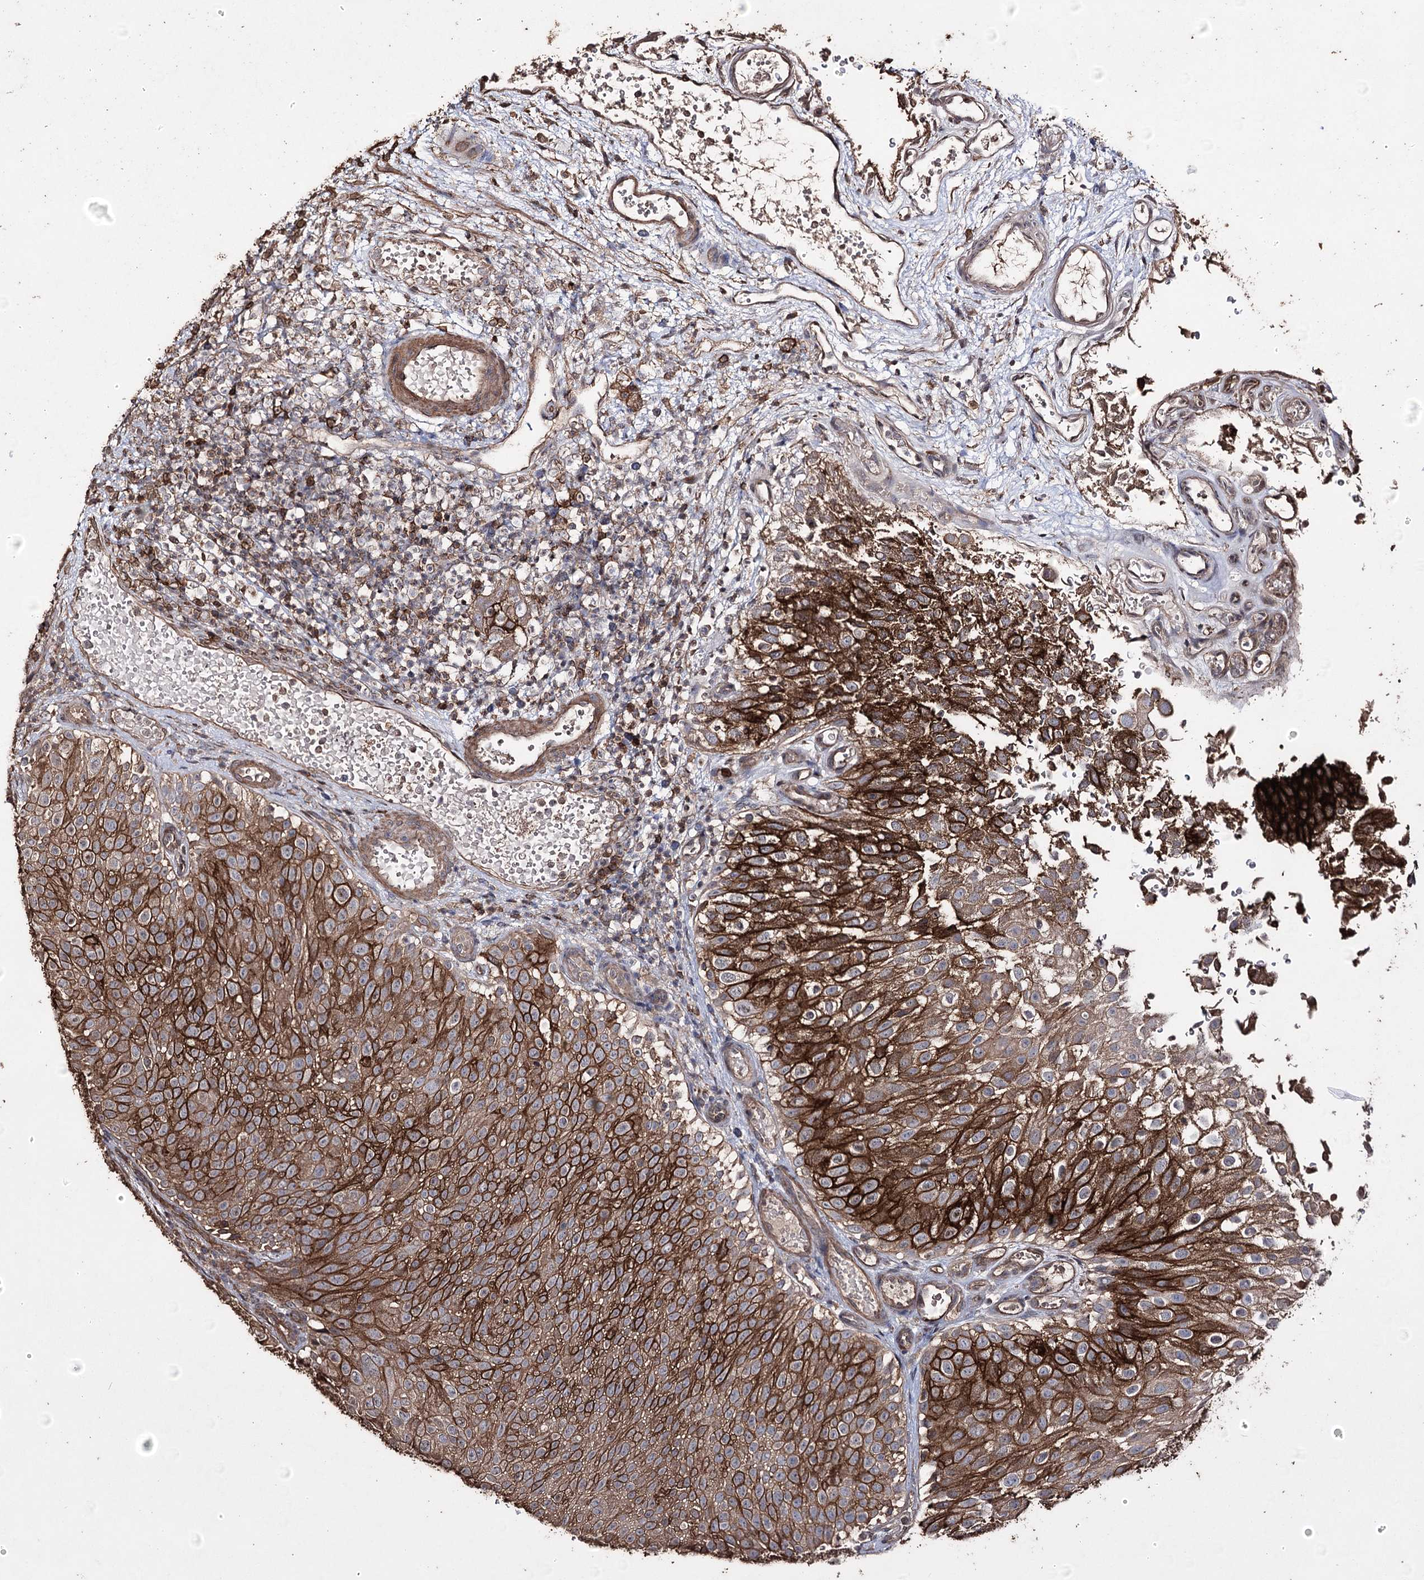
{"staining": {"intensity": "strong", "quantity": ">75%", "location": "cytoplasmic/membranous"}, "tissue": "urothelial cancer", "cell_type": "Tumor cells", "image_type": "cancer", "snomed": [{"axis": "morphology", "description": "Urothelial carcinoma, Low grade"}, {"axis": "topography", "description": "Urinary bladder"}], "caption": "Low-grade urothelial carcinoma stained with a protein marker shows strong staining in tumor cells.", "gene": "ZNF662", "patient": {"sex": "male", "age": 78}}